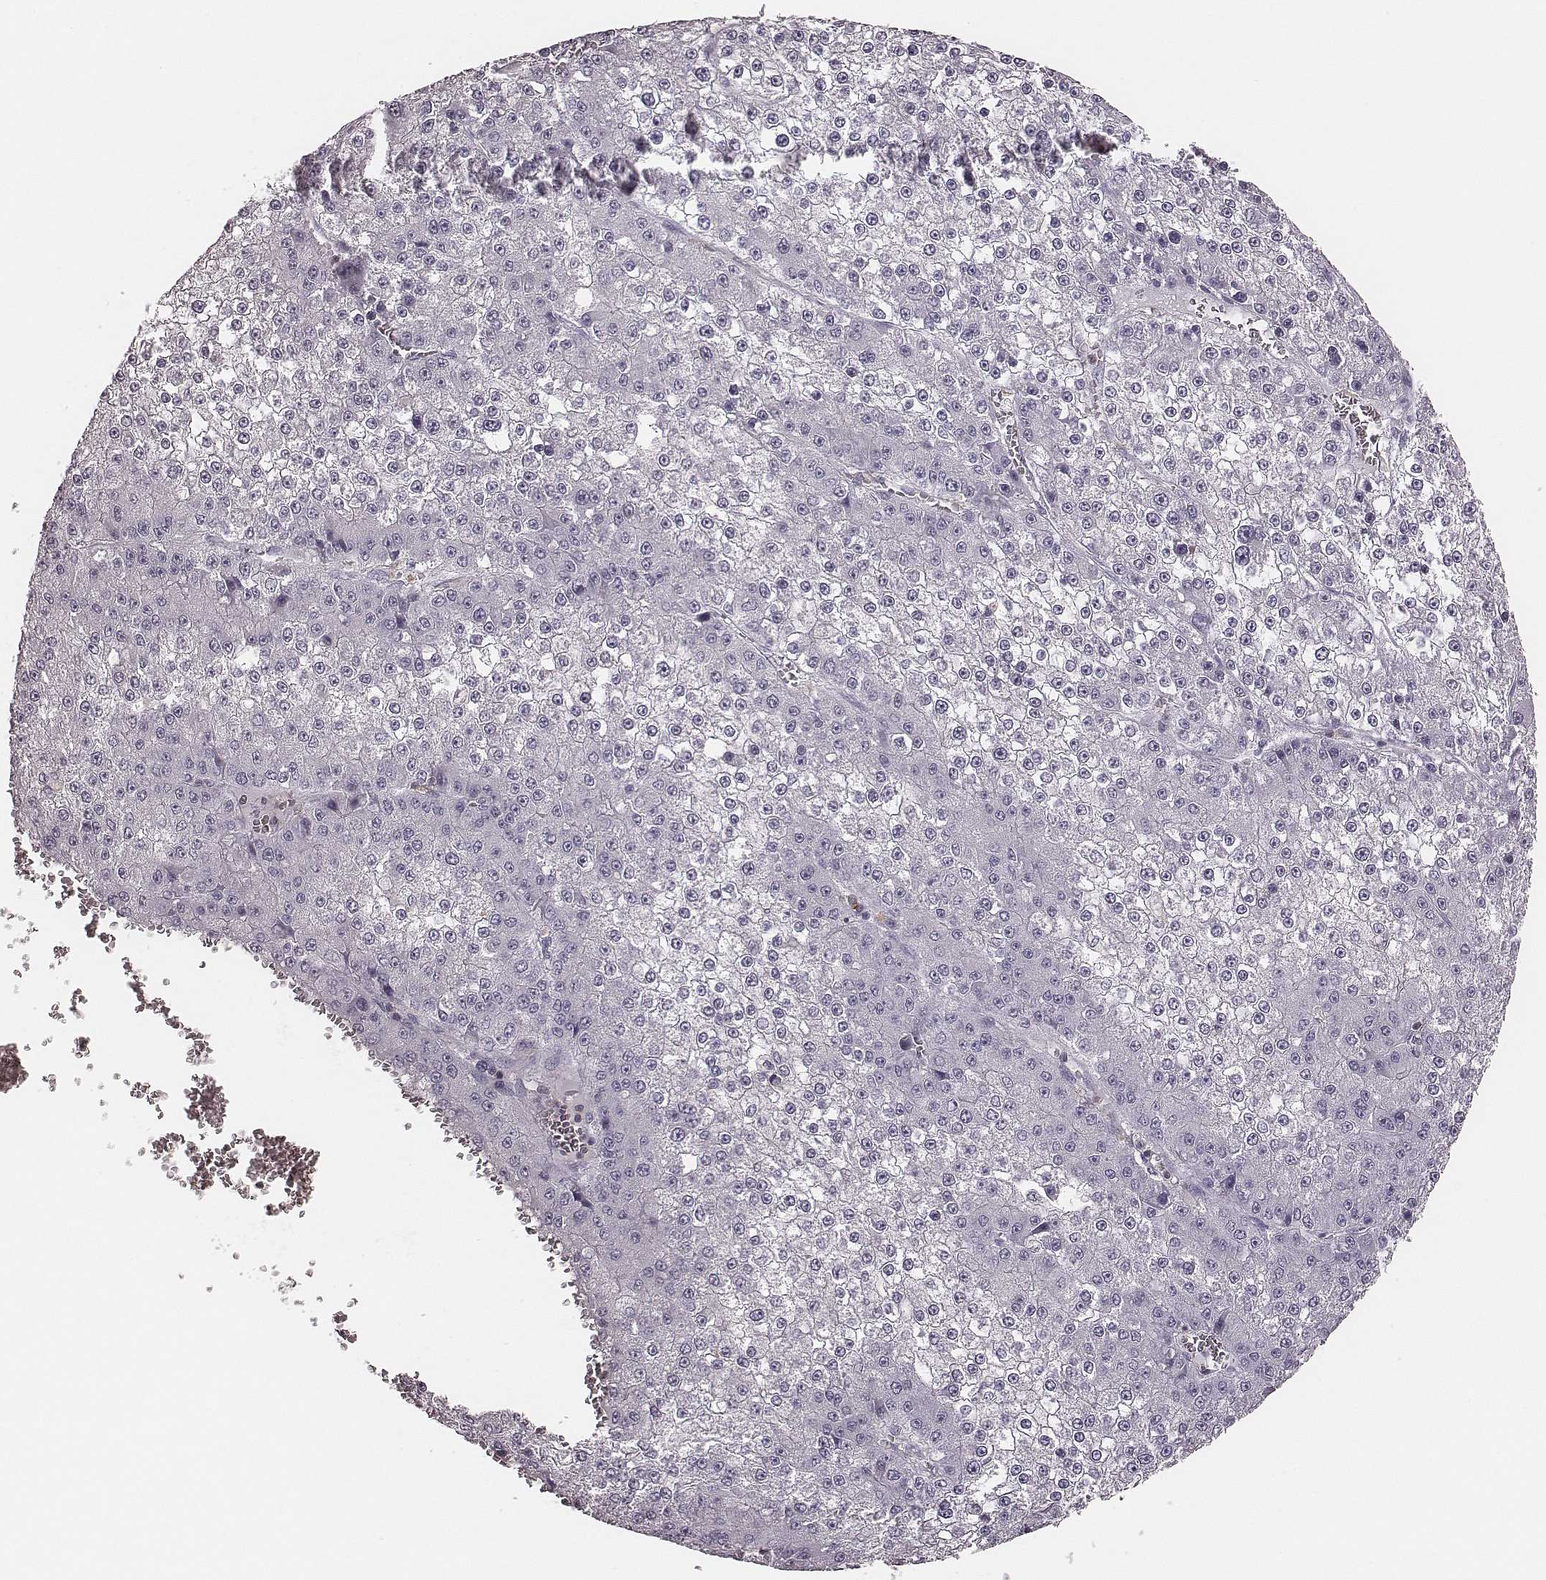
{"staining": {"intensity": "negative", "quantity": "none", "location": "none"}, "tissue": "liver cancer", "cell_type": "Tumor cells", "image_type": "cancer", "snomed": [{"axis": "morphology", "description": "Carcinoma, Hepatocellular, NOS"}, {"axis": "topography", "description": "Liver"}], "caption": "This is an immunohistochemistry histopathology image of liver hepatocellular carcinoma. There is no staining in tumor cells.", "gene": "ZNF365", "patient": {"sex": "female", "age": 73}}